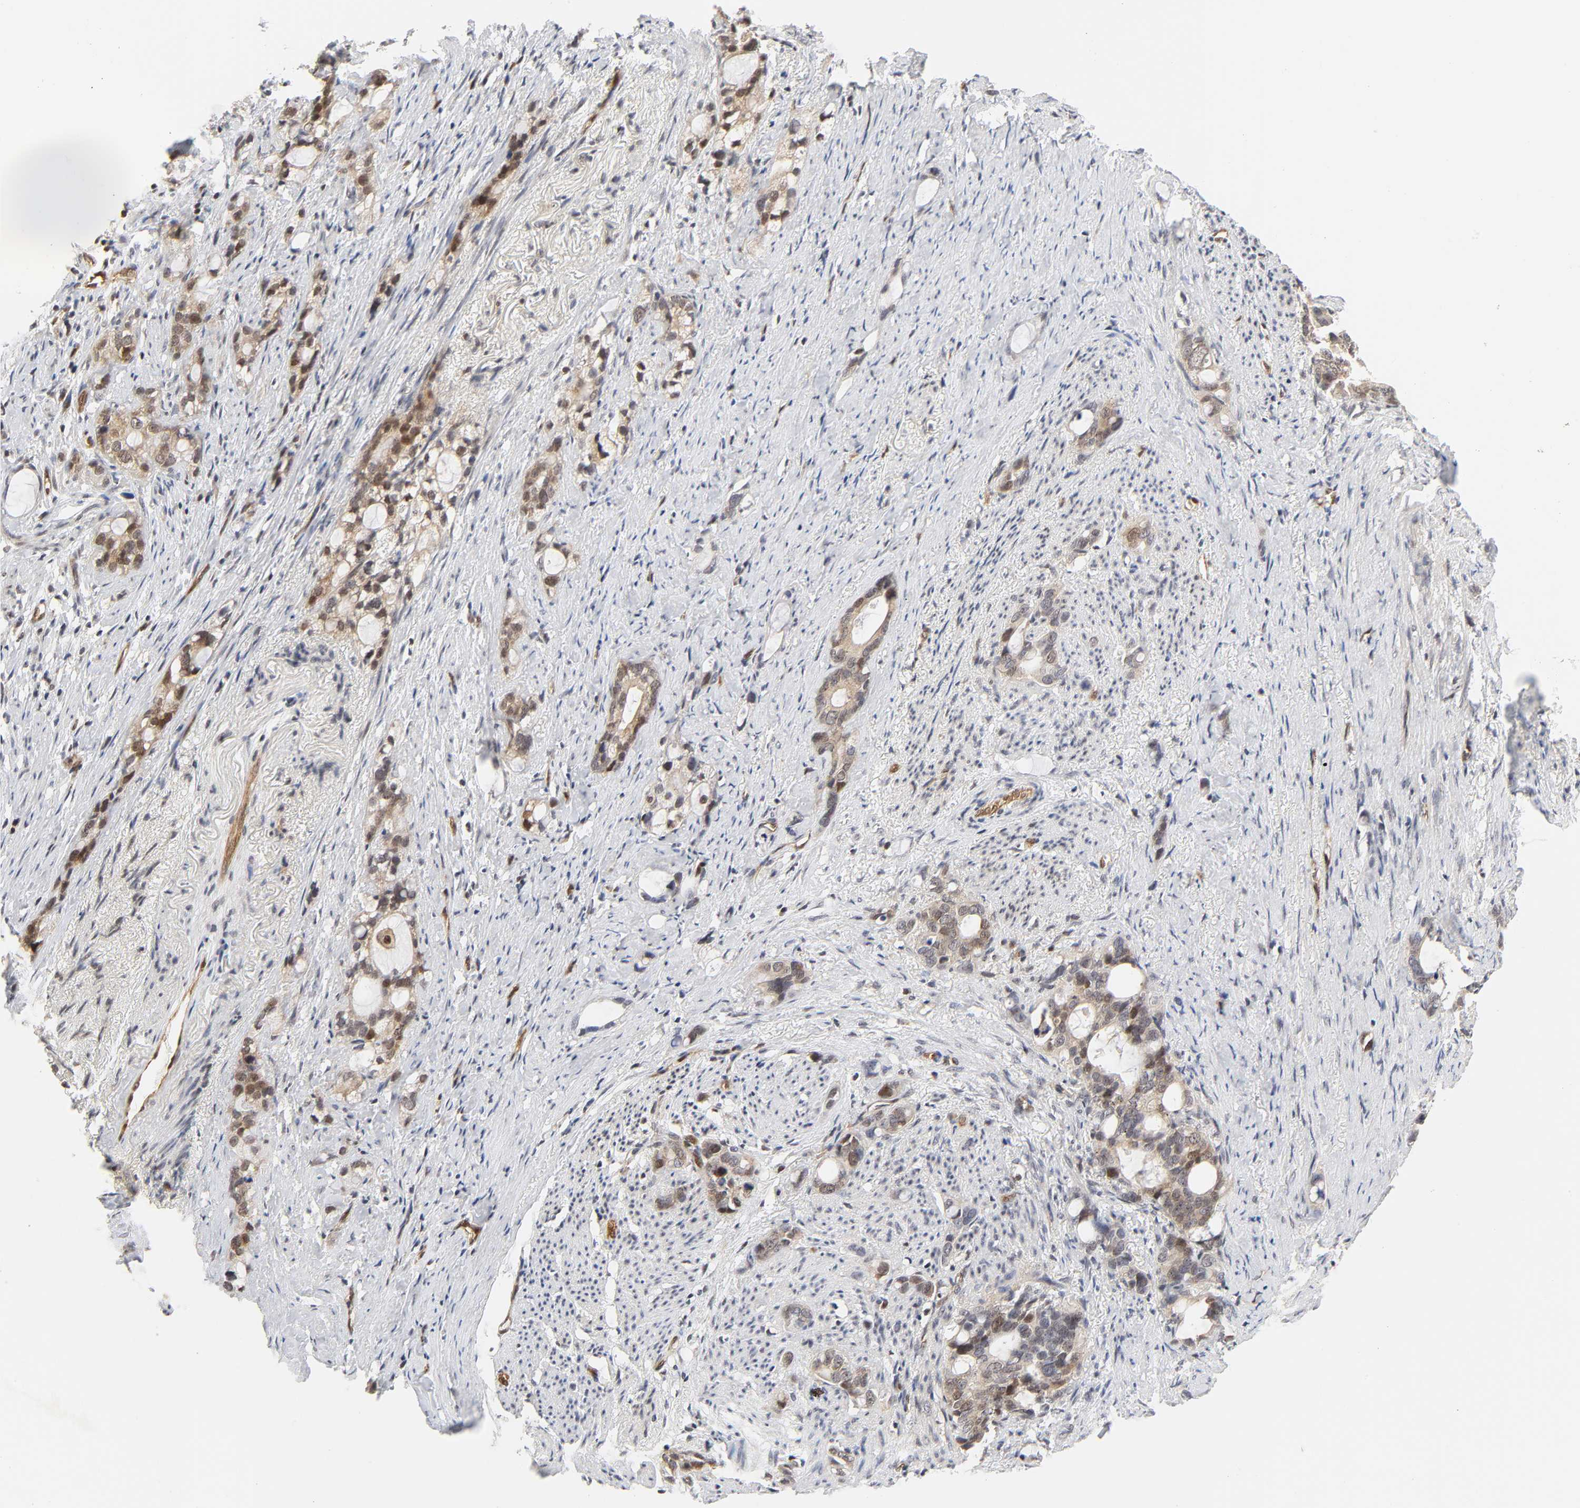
{"staining": {"intensity": "weak", "quantity": ">75%", "location": "cytoplasmic/membranous,nuclear"}, "tissue": "stomach cancer", "cell_type": "Tumor cells", "image_type": "cancer", "snomed": [{"axis": "morphology", "description": "Adenocarcinoma, NOS"}, {"axis": "topography", "description": "Stomach"}], "caption": "Immunohistochemical staining of stomach adenocarcinoma reveals low levels of weak cytoplasmic/membranous and nuclear protein positivity in about >75% of tumor cells.", "gene": "CDC37", "patient": {"sex": "female", "age": 75}}